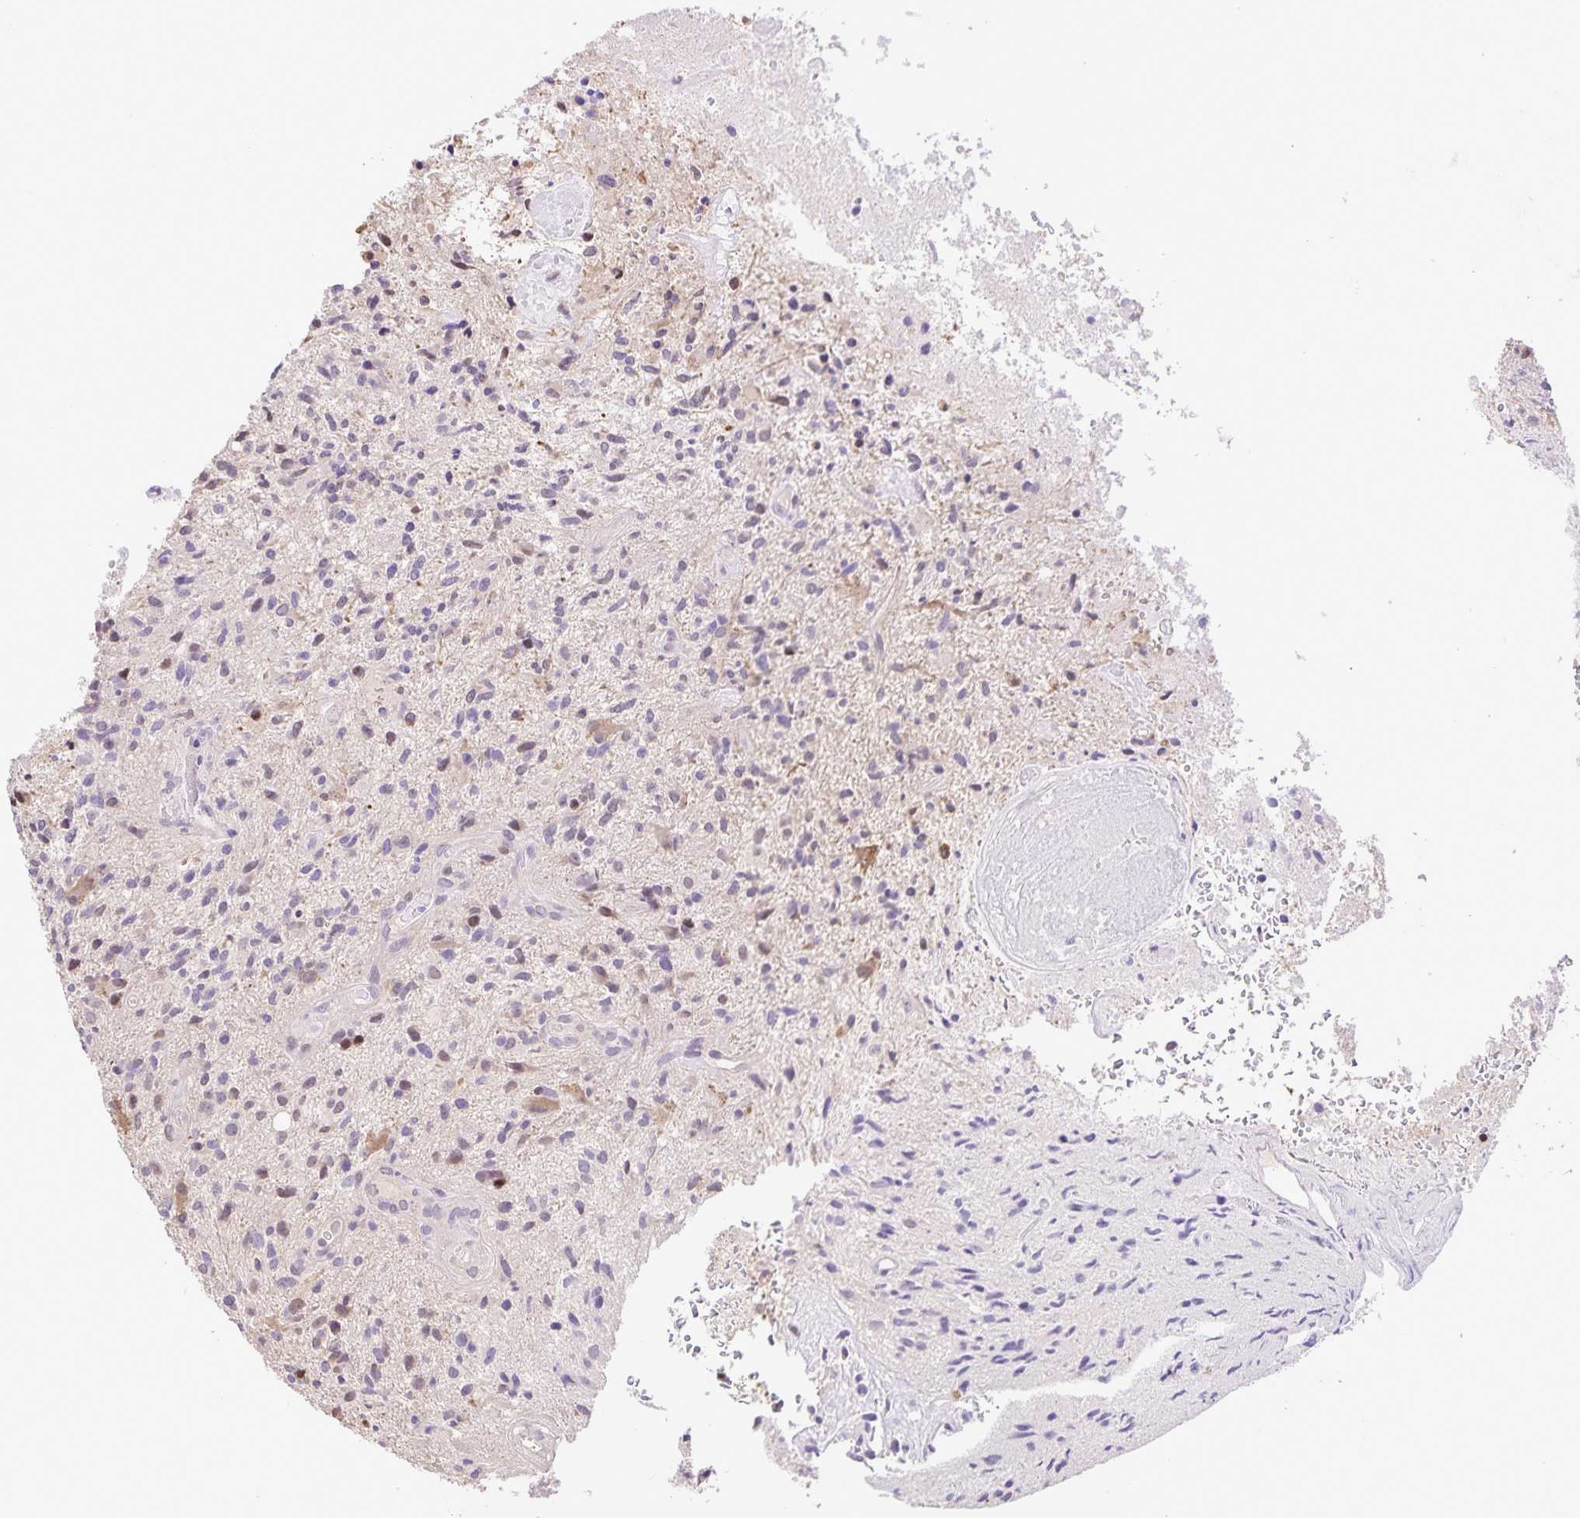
{"staining": {"intensity": "weak", "quantity": "<25%", "location": "nuclear"}, "tissue": "glioma", "cell_type": "Tumor cells", "image_type": "cancer", "snomed": [{"axis": "morphology", "description": "Glioma, malignant, High grade"}, {"axis": "topography", "description": "Brain"}], "caption": "Protein analysis of glioma displays no significant expression in tumor cells.", "gene": "ONECUT2", "patient": {"sex": "male", "age": 55}}